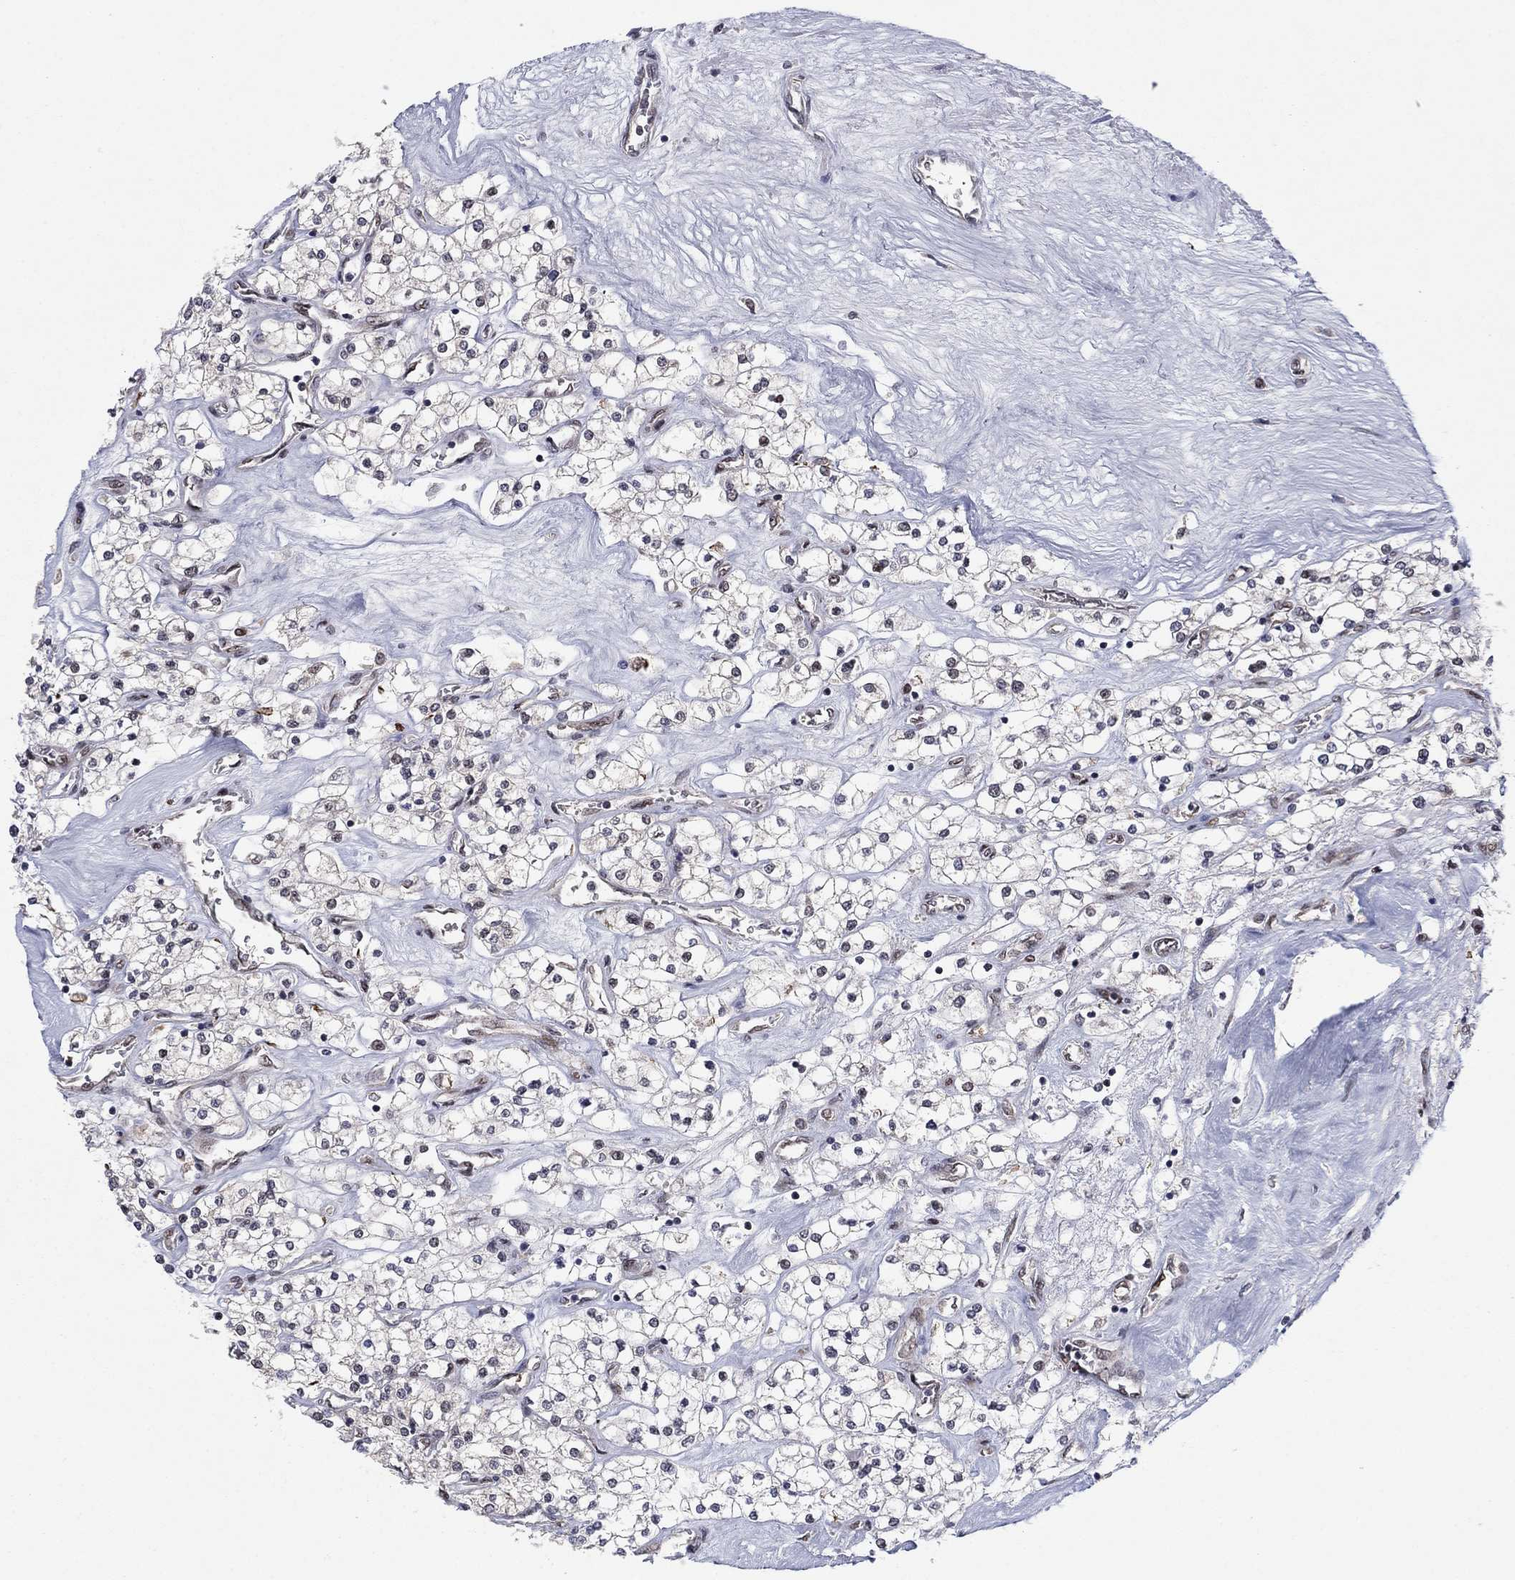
{"staining": {"intensity": "negative", "quantity": "none", "location": "none"}, "tissue": "renal cancer", "cell_type": "Tumor cells", "image_type": "cancer", "snomed": [{"axis": "morphology", "description": "Adenocarcinoma, NOS"}, {"axis": "topography", "description": "Kidney"}], "caption": "This is a histopathology image of immunohistochemistry (IHC) staining of renal cancer, which shows no positivity in tumor cells. (Brightfield microscopy of DAB (3,3'-diaminobenzidine) IHC at high magnification).", "gene": "PSMC1", "patient": {"sex": "male", "age": 80}}